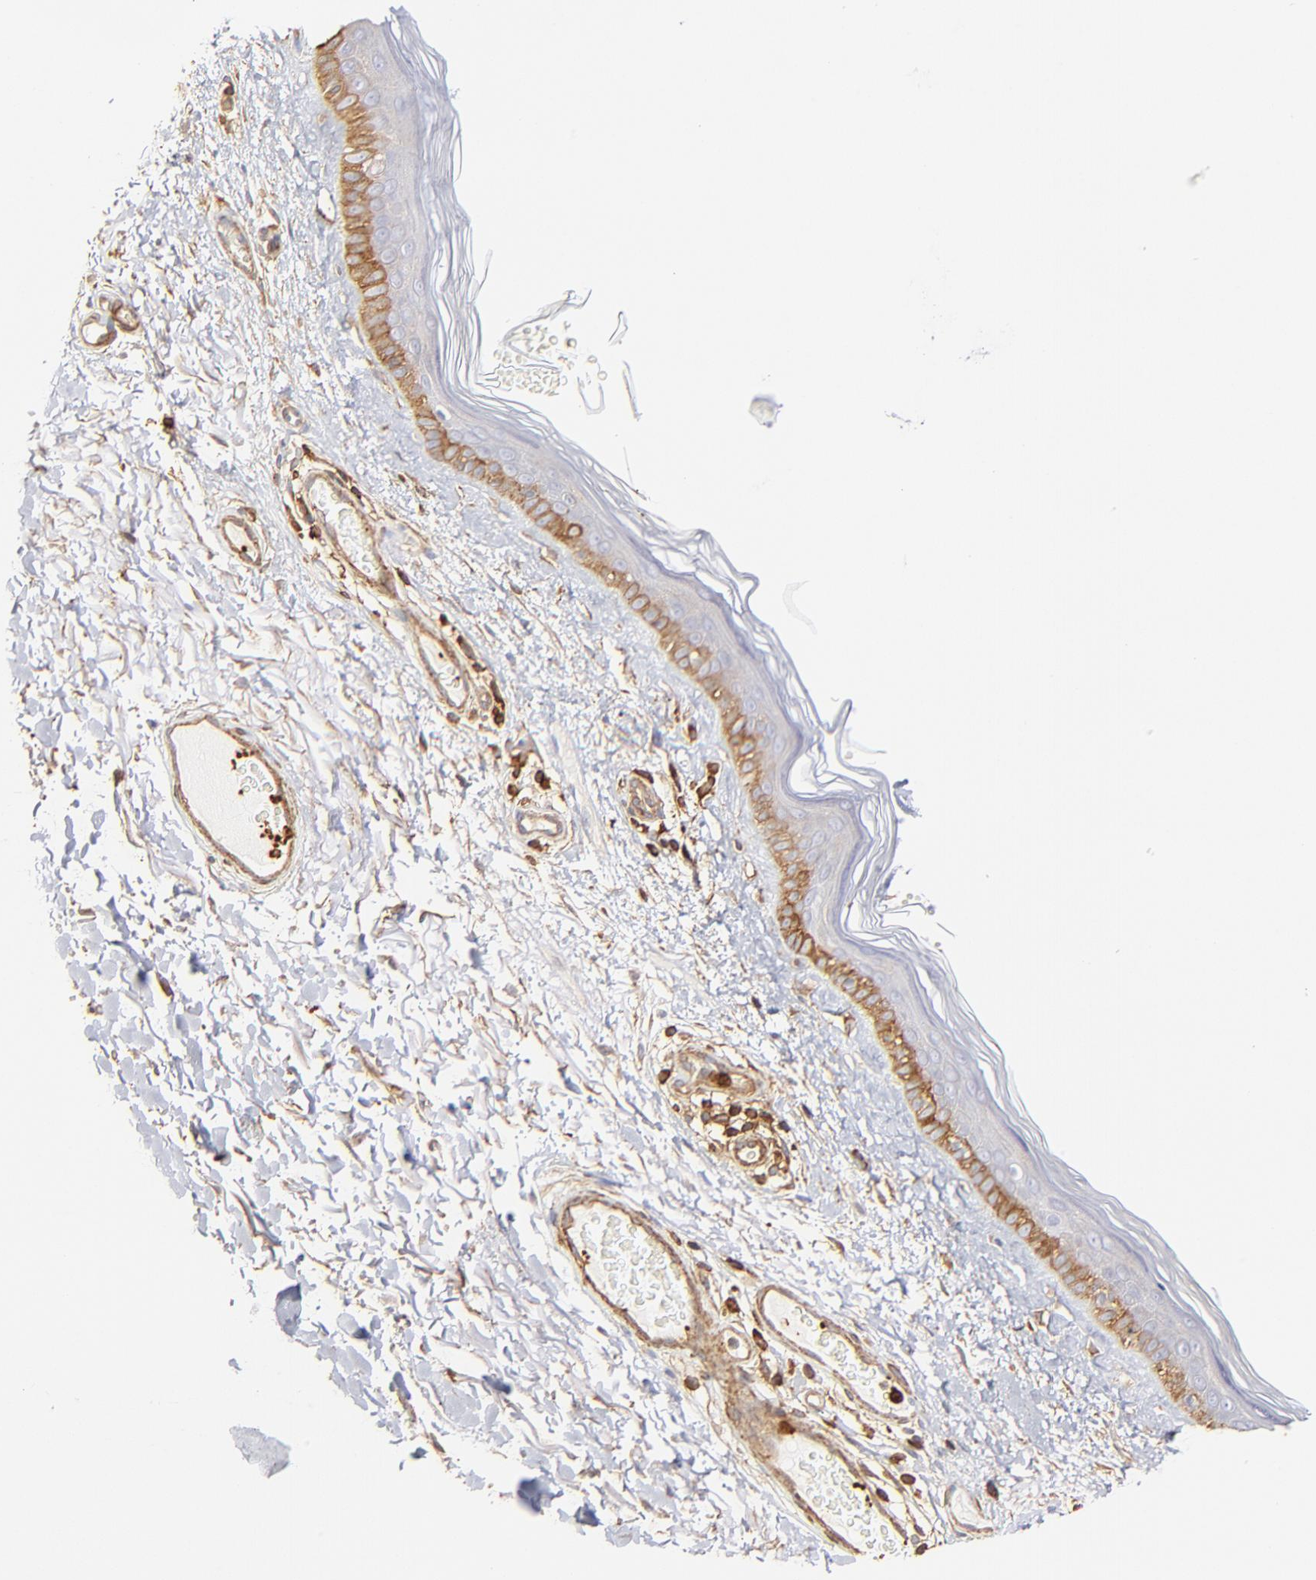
{"staining": {"intensity": "weak", "quantity": ">75%", "location": "cytoplasmic/membranous"}, "tissue": "skin", "cell_type": "Fibroblasts", "image_type": "normal", "snomed": [{"axis": "morphology", "description": "Normal tissue, NOS"}, {"axis": "topography", "description": "Skin"}], "caption": "Immunohistochemistry of unremarkable skin demonstrates low levels of weak cytoplasmic/membranous positivity in about >75% of fibroblasts.", "gene": "FLNA", "patient": {"sex": "male", "age": 63}}